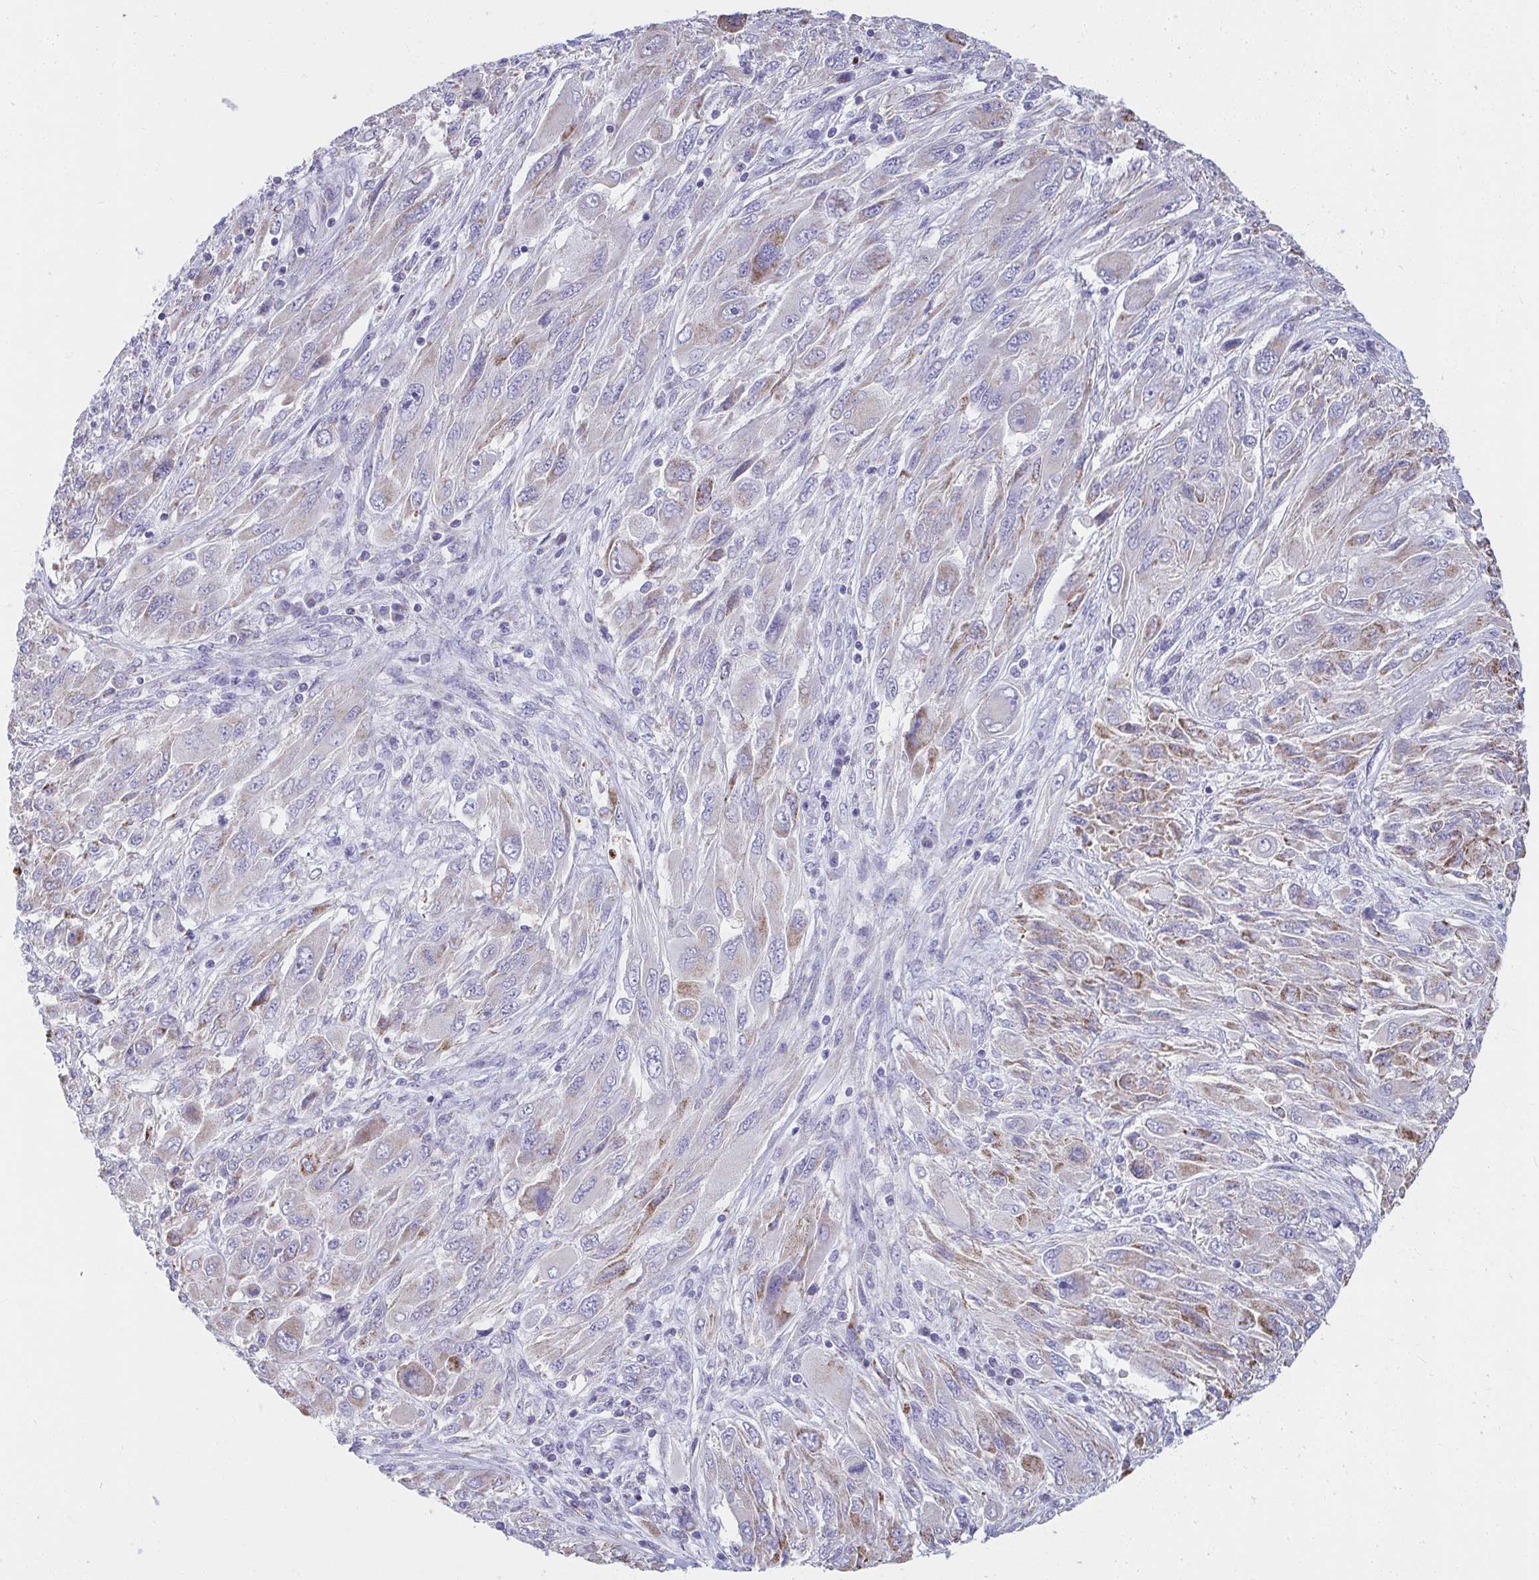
{"staining": {"intensity": "moderate", "quantity": "<25%", "location": "cytoplasmic/membranous"}, "tissue": "melanoma", "cell_type": "Tumor cells", "image_type": "cancer", "snomed": [{"axis": "morphology", "description": "Malignant melanoma, NOS"}, {"axis": "topography", "description": "Skin"}], "caption": "Immunohistochemical staining of human malignant melanoma shows low levels of moderate cytoplasmic/membranous staining in approximately <25% of tumor cells. The staining is performed using DAB (3,3'-diaminobenzidine) brown chromogen to label protein expression. The nuclei are counter-stained blue using hematoxylin.", "gene": "SLC6A1", "patient": {"sex": "female", "age": 91}}